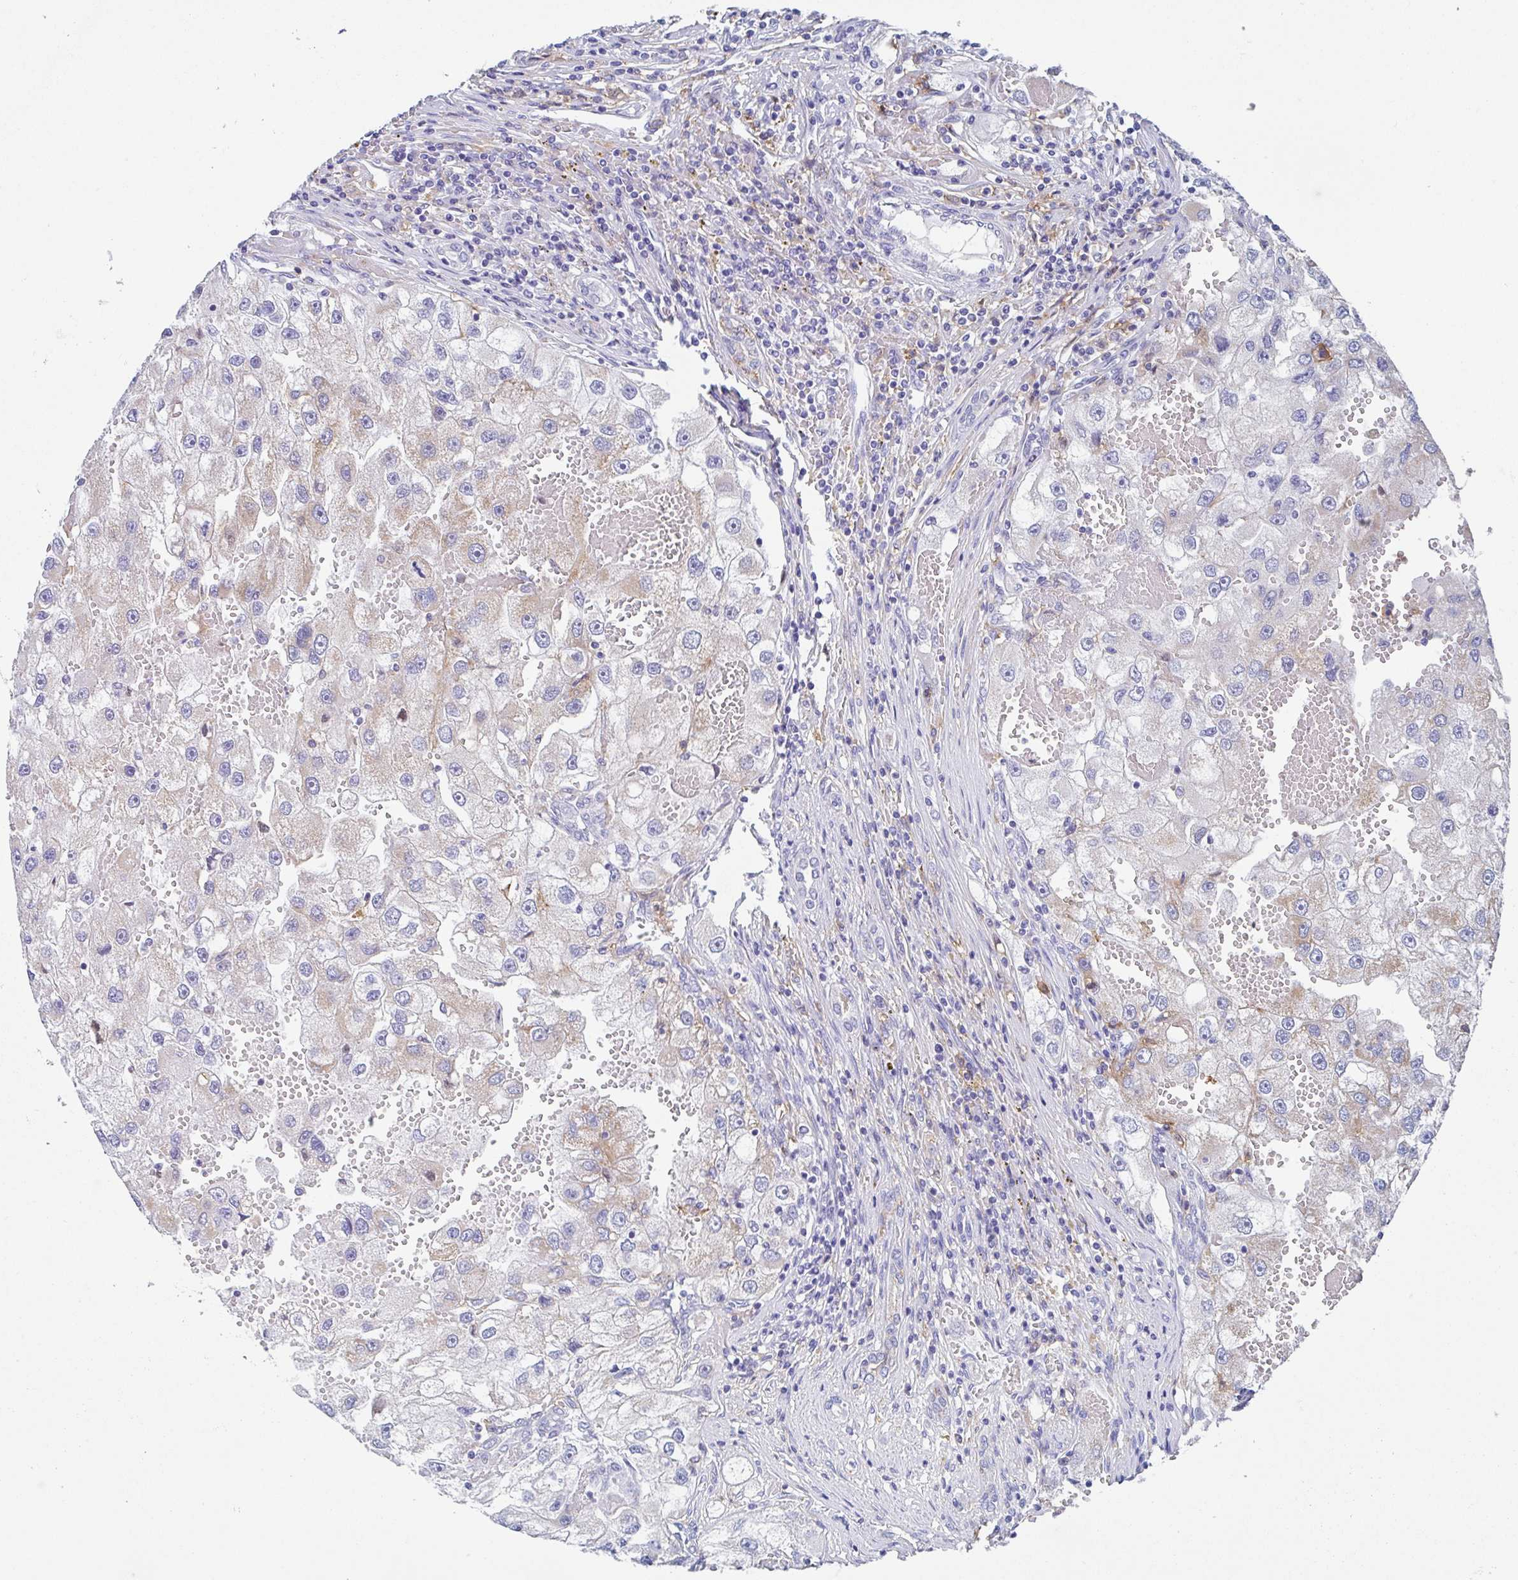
{"staining": {"intensity": "moderate", "quantity": "25%-75%", "location": "cytoplasmic/membranous"}, "tissue": "renal cancer", "cell_type": "Tumor cells", "image_type": "cancer", "snomed": [{"axis": "morphology", "description": "Adenocarcinoma, NOS"}, {"axis": "topography", "description": "Kidney"}], "caption": "Immunohistochemistry staining of adenocarcinoma (renal), which shows medium levels of moderate cytoplasmic/membranous expression in about 25%-75% of tumor cells indicating moderate cytoplasmic/membranous protein positivity. The staining was performed using DAB (3,3'-diaminobenzidine) (brown) for protein detection and nuclei were counterstained in hematoxylin (blue).", "gene": "FCGR3A", "patient": {"sex": "male", "age": 63}}